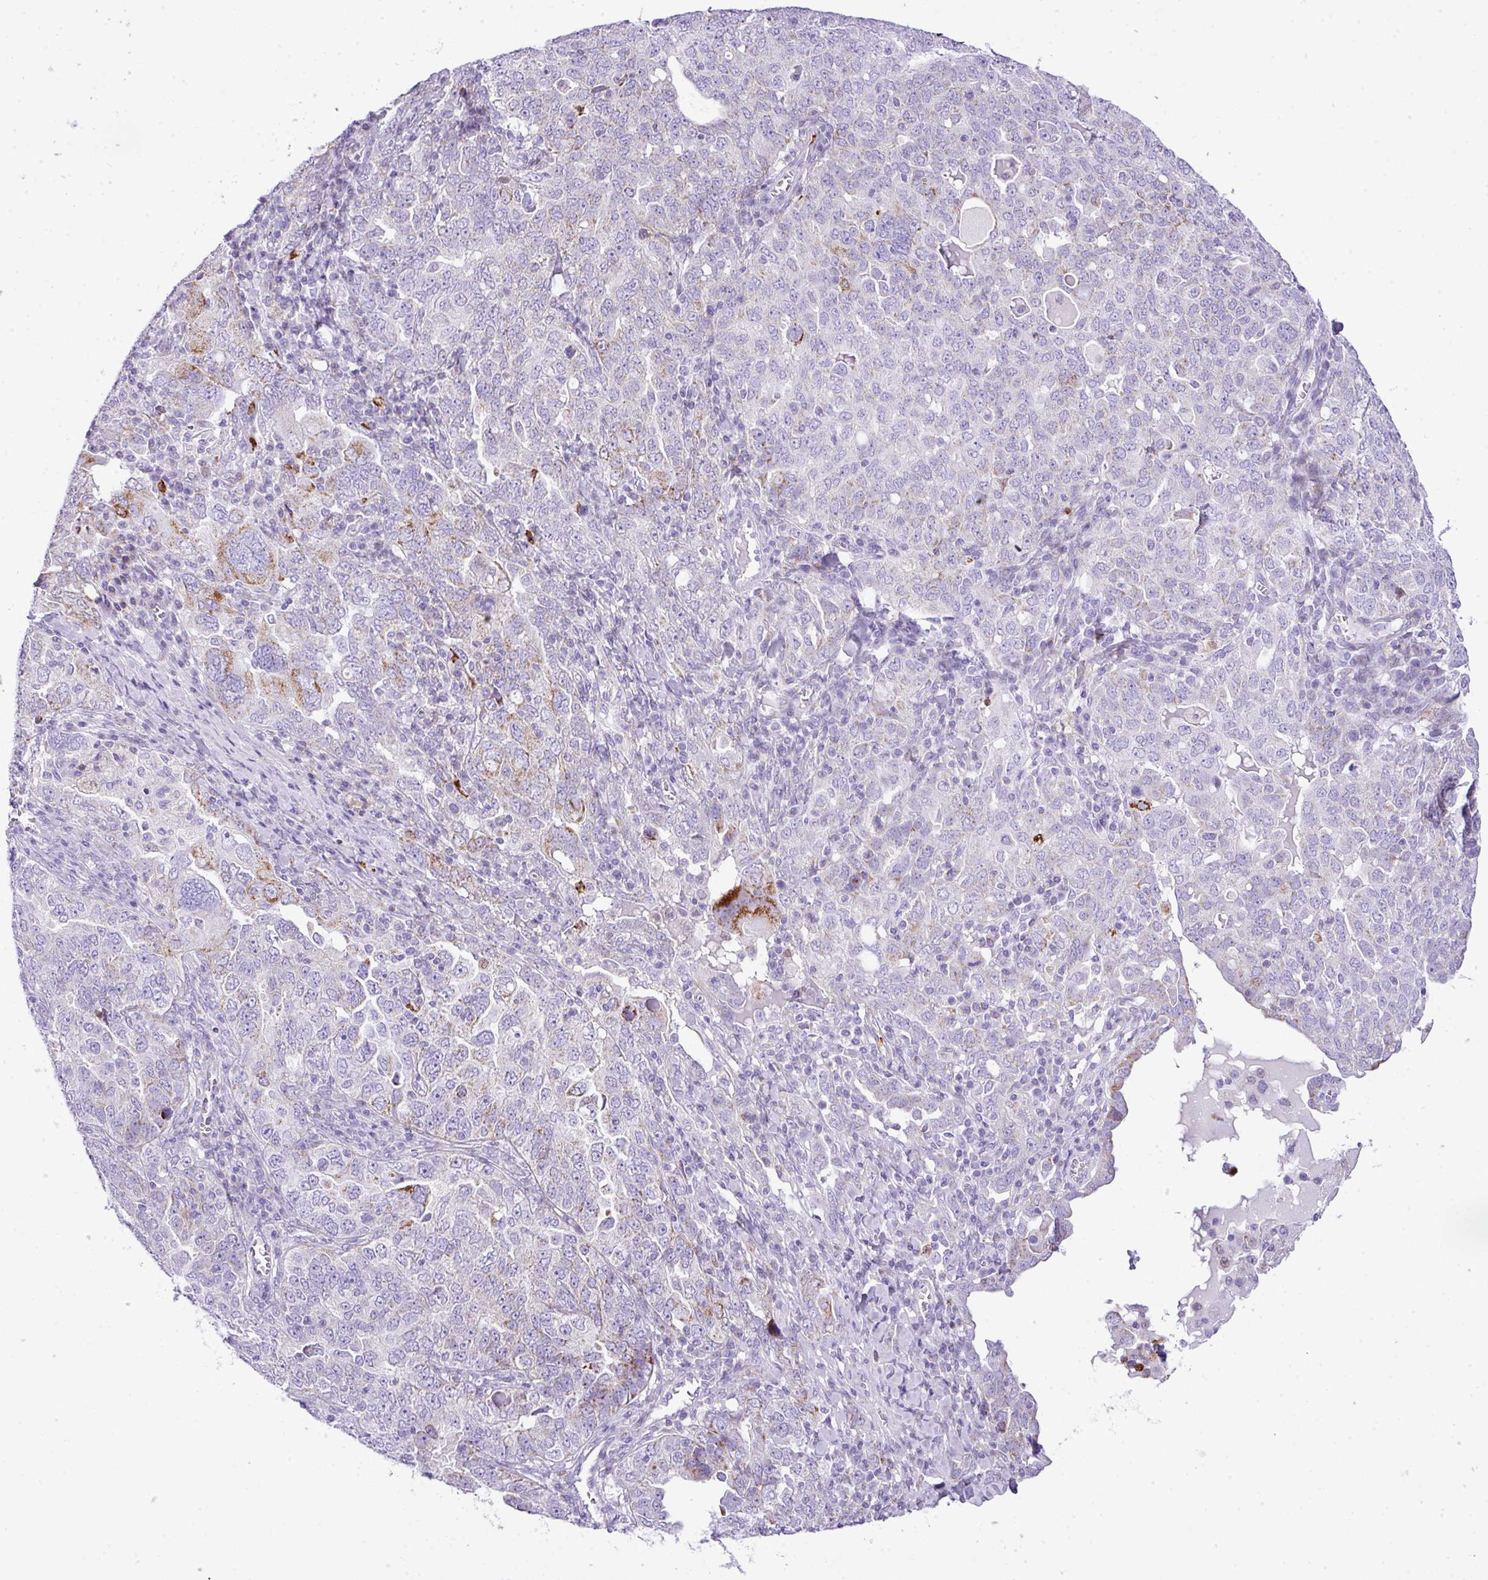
{"staining": {"intensity": "strong", "quantity": "<25%", "location": "cytoplasmic/membranous"}, "tissue": "ovarian cancer", "cell_type": "Tumor cells", "image_type": "cancer", "snomed": [{"axis": "morphology", "description": "Carcinoma, endometroid"}, {"axis": "topography", "description": "Ovary"}], "caption": "An image of ovarian endometroid carcinoma stained for a protein exhibits strong cytoplasmic/membranous brown staining in tumor cells.", "gene": "RCAN2", "patient": {"sex": "female", "age": 62}}